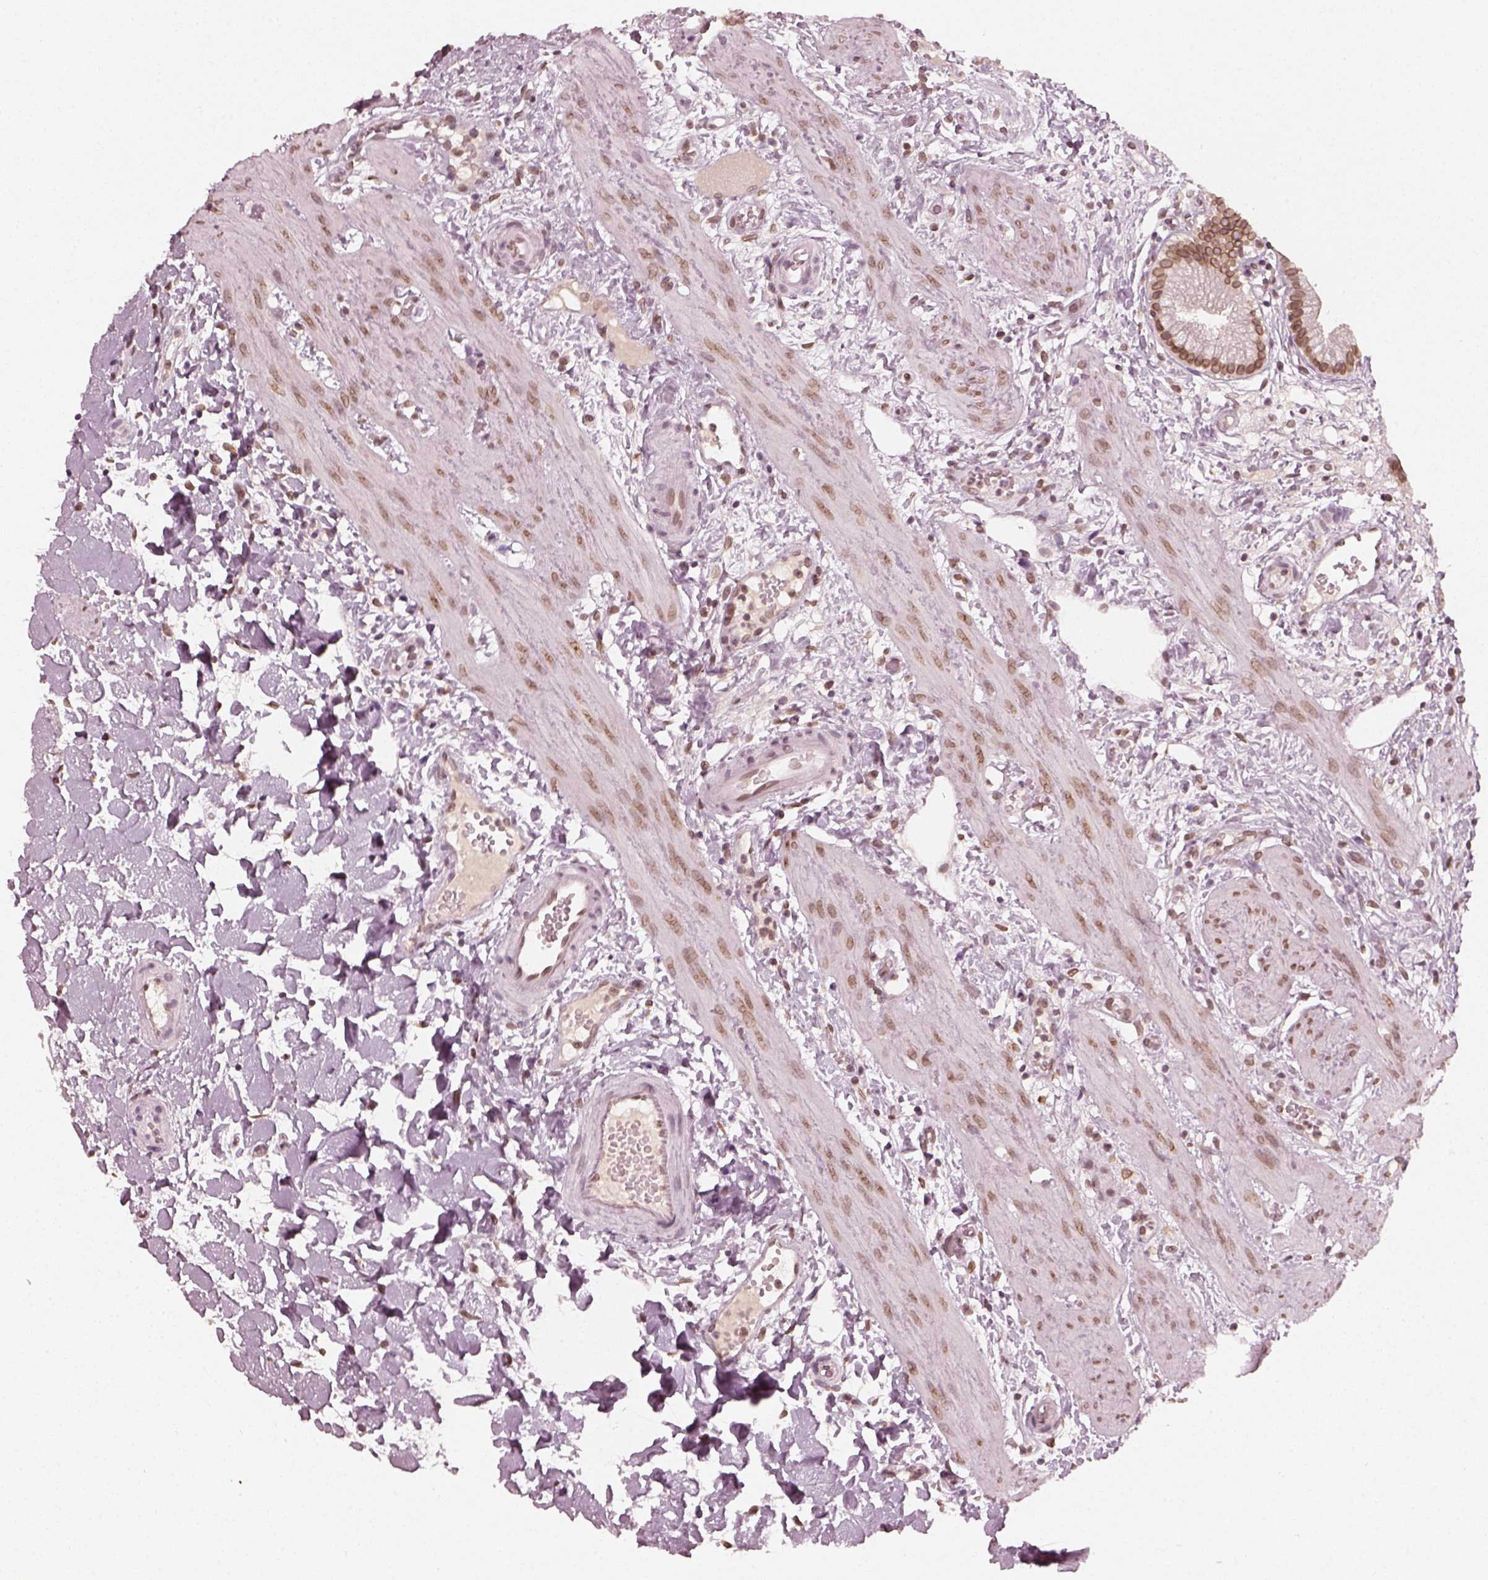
{"staining": {"intensity": "moderate", "quantity": ">75%", "location": "cytoplasmic/membranous,nuclear"}, "tissue": "gallbladder", "cell_type": "Glandular cells", "image_type": "normal", "snomed": [{"axis": "morphology", "description": "Normal tissue, NOS"}, {"axis": "topography", "description": "Gallbladder"}], "caption": "DAB (3,3'-diaminobenzidine) immunohistochemical staining of unremarkable human gallbladder reveals moderate cytoplasmic/membranous,nuclear protein expression in approximately >75% of glandular cells. (DAB (3,3'-diaminobenzidine) IHC with brightfield microscopy, high magnification).", "gene": "DCAF12", "patient": {"sex": "female", "age": 24}}